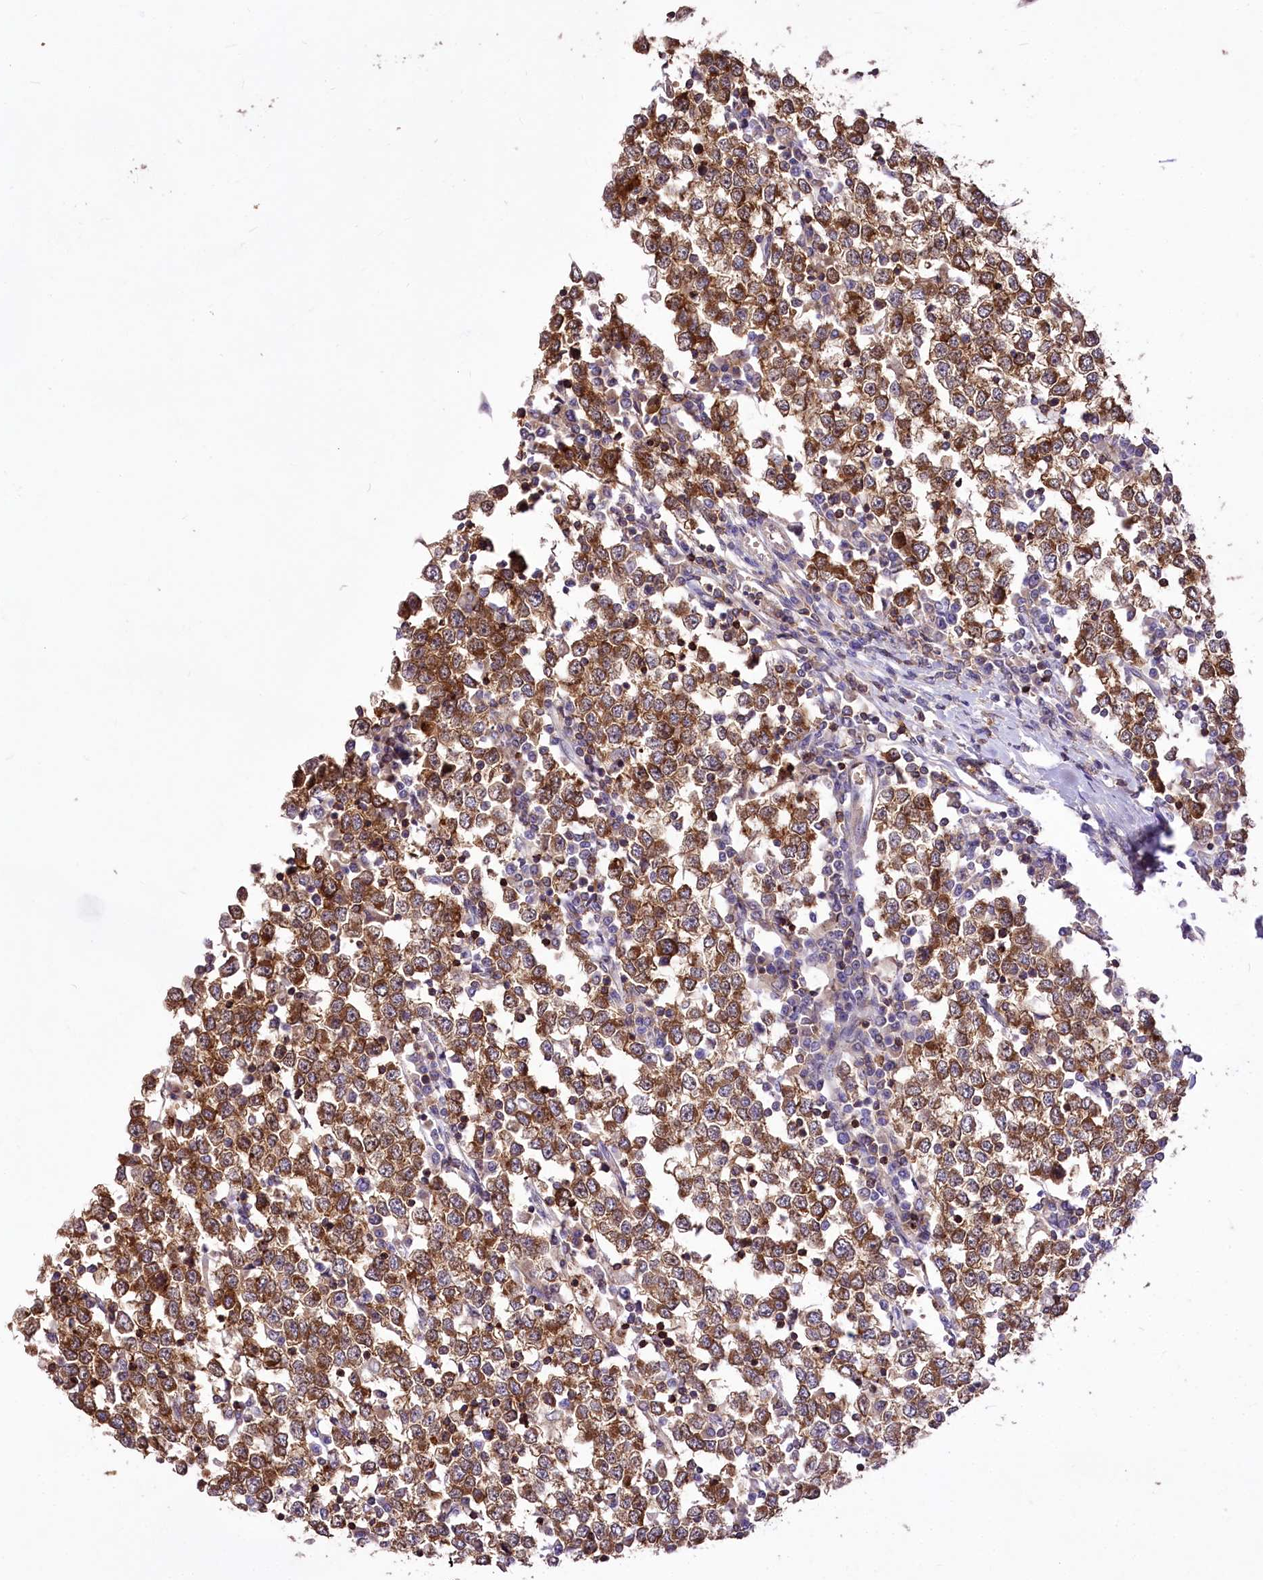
{"staining": {"intensity": "strong", "quantity": ">75%", "location": "cytoplasmic/membranous"}, "tissue": "testis cancer", "cell_type": "Tumor cells", "image_type": "cancer", "snomed": [{"axis": "morphology", "description": "Seminoma, NOS"}, {"axis": "topography", "description": "Testis"}], "caption": "Brown immunohistochemical staining in testis seminoma exhibits strong cytoplasmic/membranous expression in approximately >75% of tumor cells.", "gene": "SERGEF", "patient": {"sex": "male", "age": 65}}